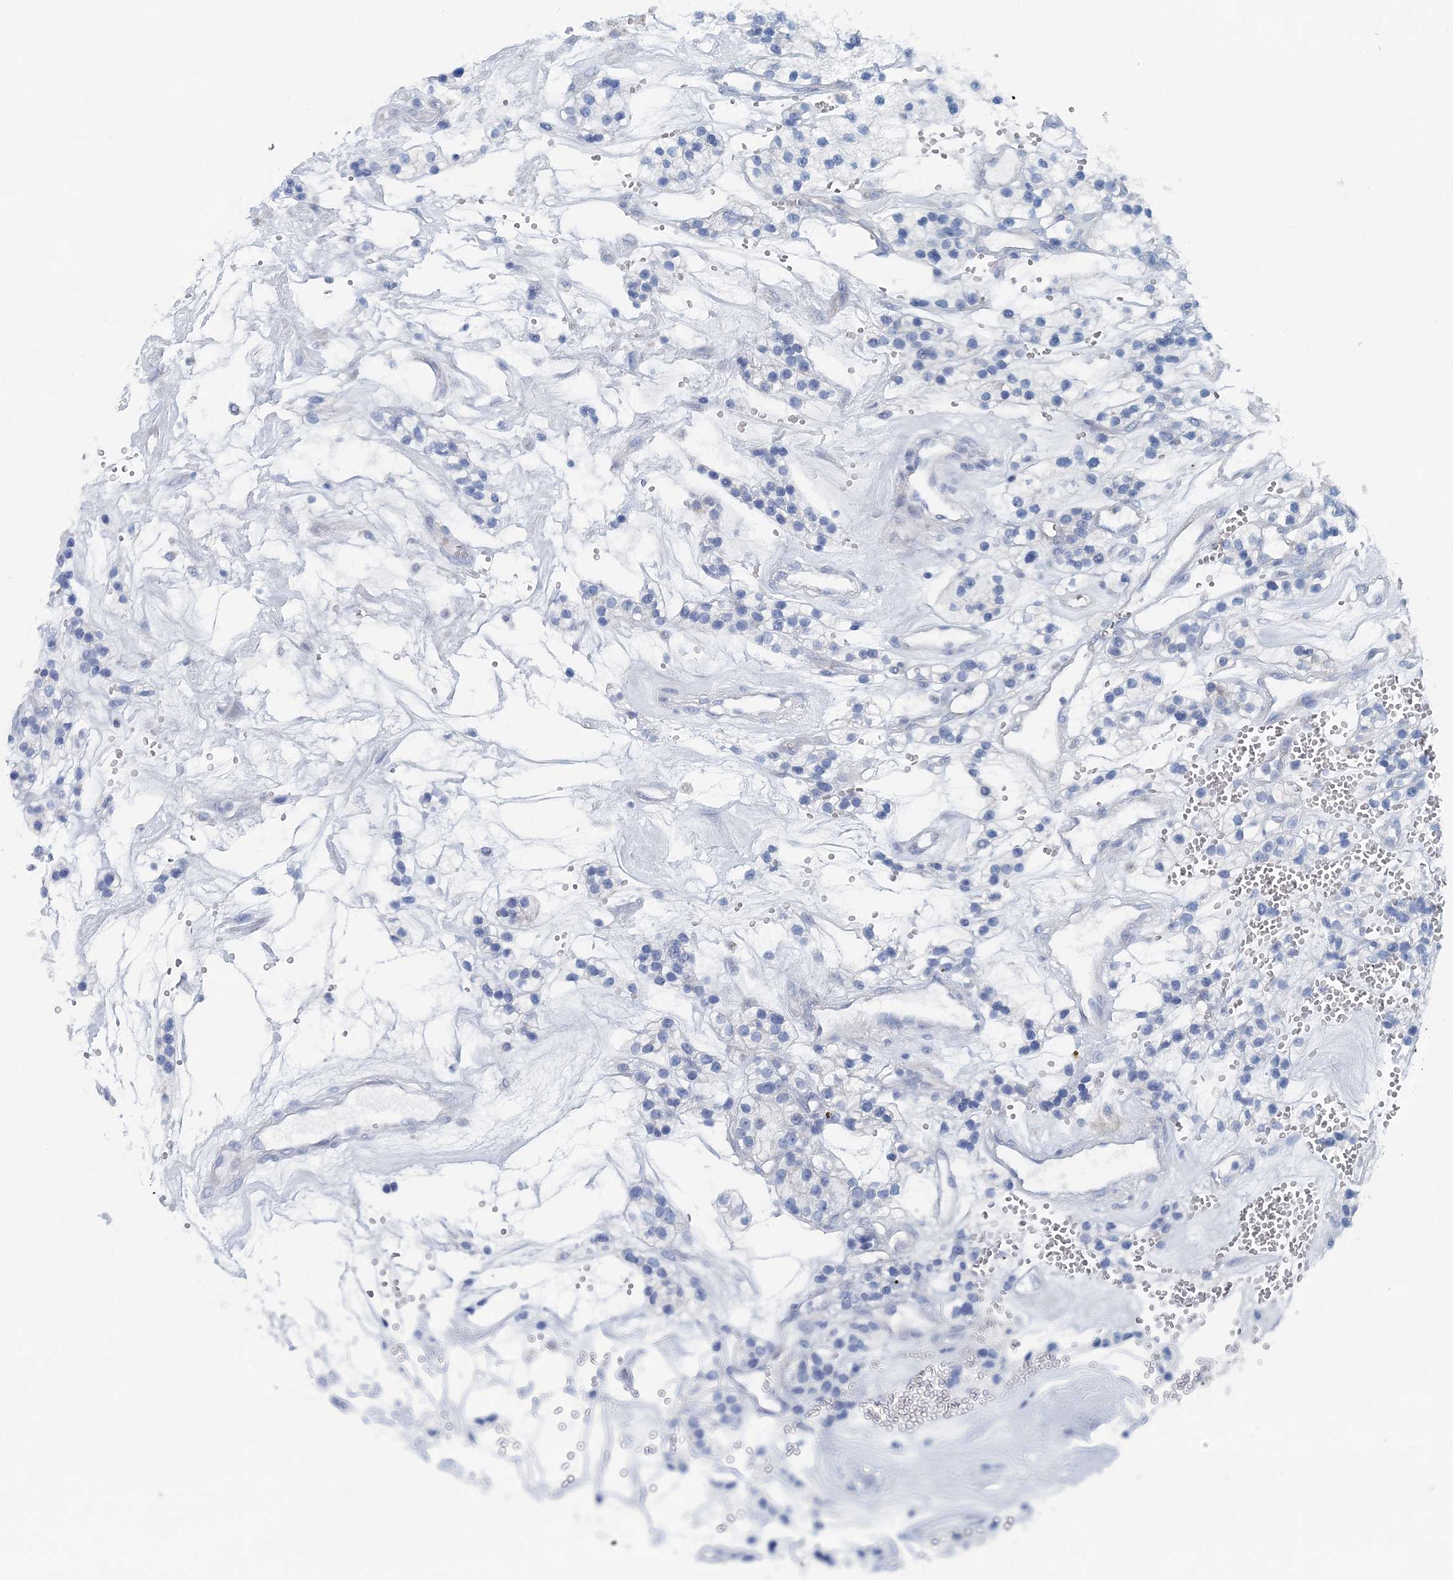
{"staining": {"intensity": "negative", "quantity": "none", "location": "none"}, "tissue": "renal cancer", "cell_type": "Tumor cells", "image_type": "cancer", "snomed": [{"axis": "morphology", "description": "Adenocarcinoma, NOS"}, {"axis": "topography", "description": "Kidney"}], "caption": "This is an IHC micrograph of human renal cancer. There is no expression in tumor cells.", "gene": "GABARAPL2", "patient": {"sex": "female", "age": 57}}